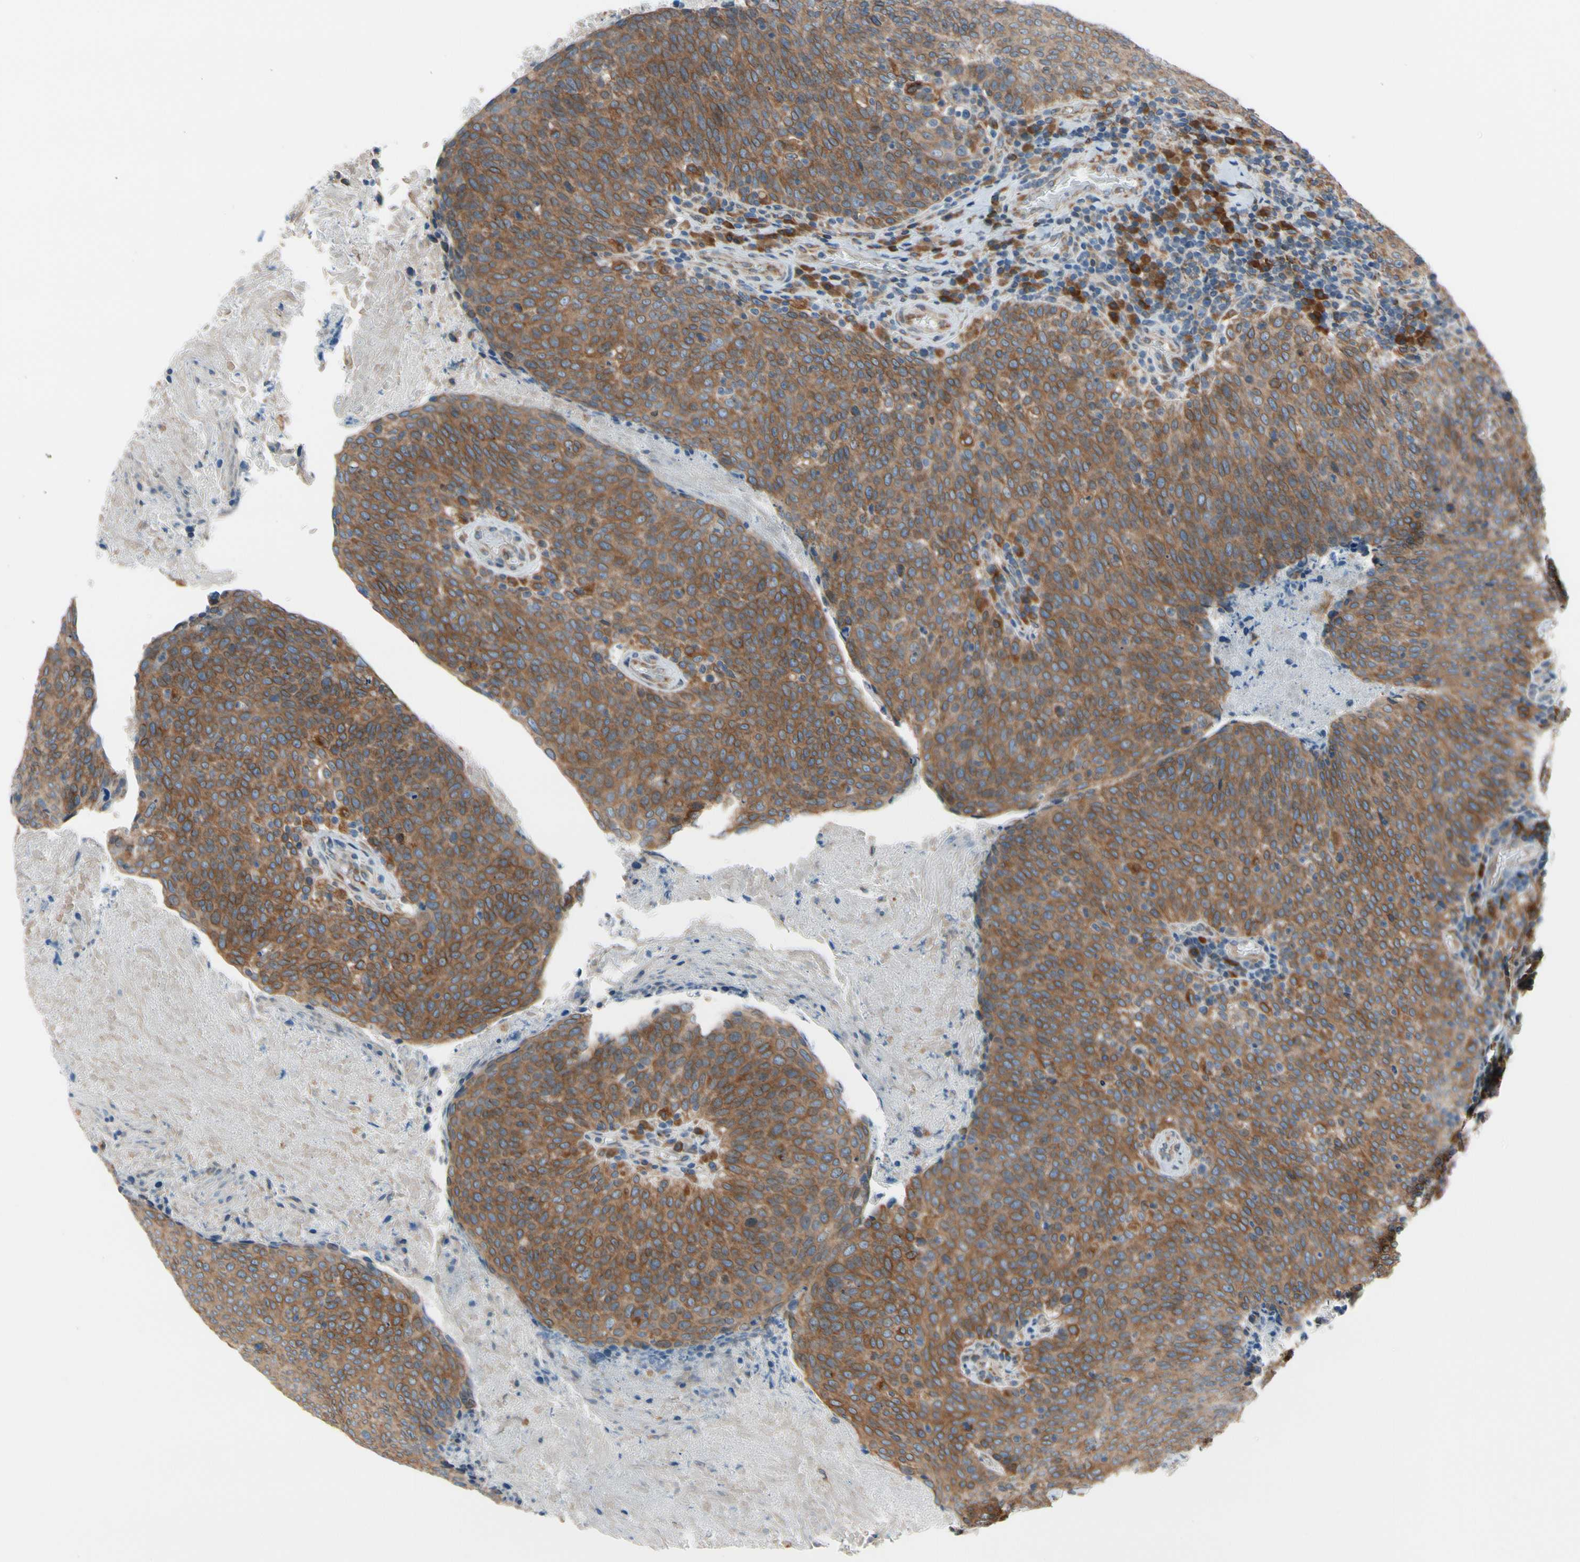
{"staining": {"intensity": "strong", "quantity": ">75%", "location": "cytoplasmic/membranous"}, "tissue": "head and neck cancer", "cell_type": "Tumor cells", "image_type": "cancer", "snomed": [{"axis": "morphology", "description": "Squamous cell carcinoma, NOS"}, {"axis": "morphology", "description": "Squamous cell carcinoma, metastatic, NOS"}, {"axis": "topography", "description": "Lymph node"}, {"axis": "topography", "description": "Head-Neck"}], "caption": "Metastatic squamous cell carcinoma (head and neck) stained with DAB immunohistochemistry (IHC) reveals high levels of strong cytoplasmic/membranous staining in about >75% of tumor cells.", "gene": "CLCC1", "patient": {"sex": "male", "age": 62}}